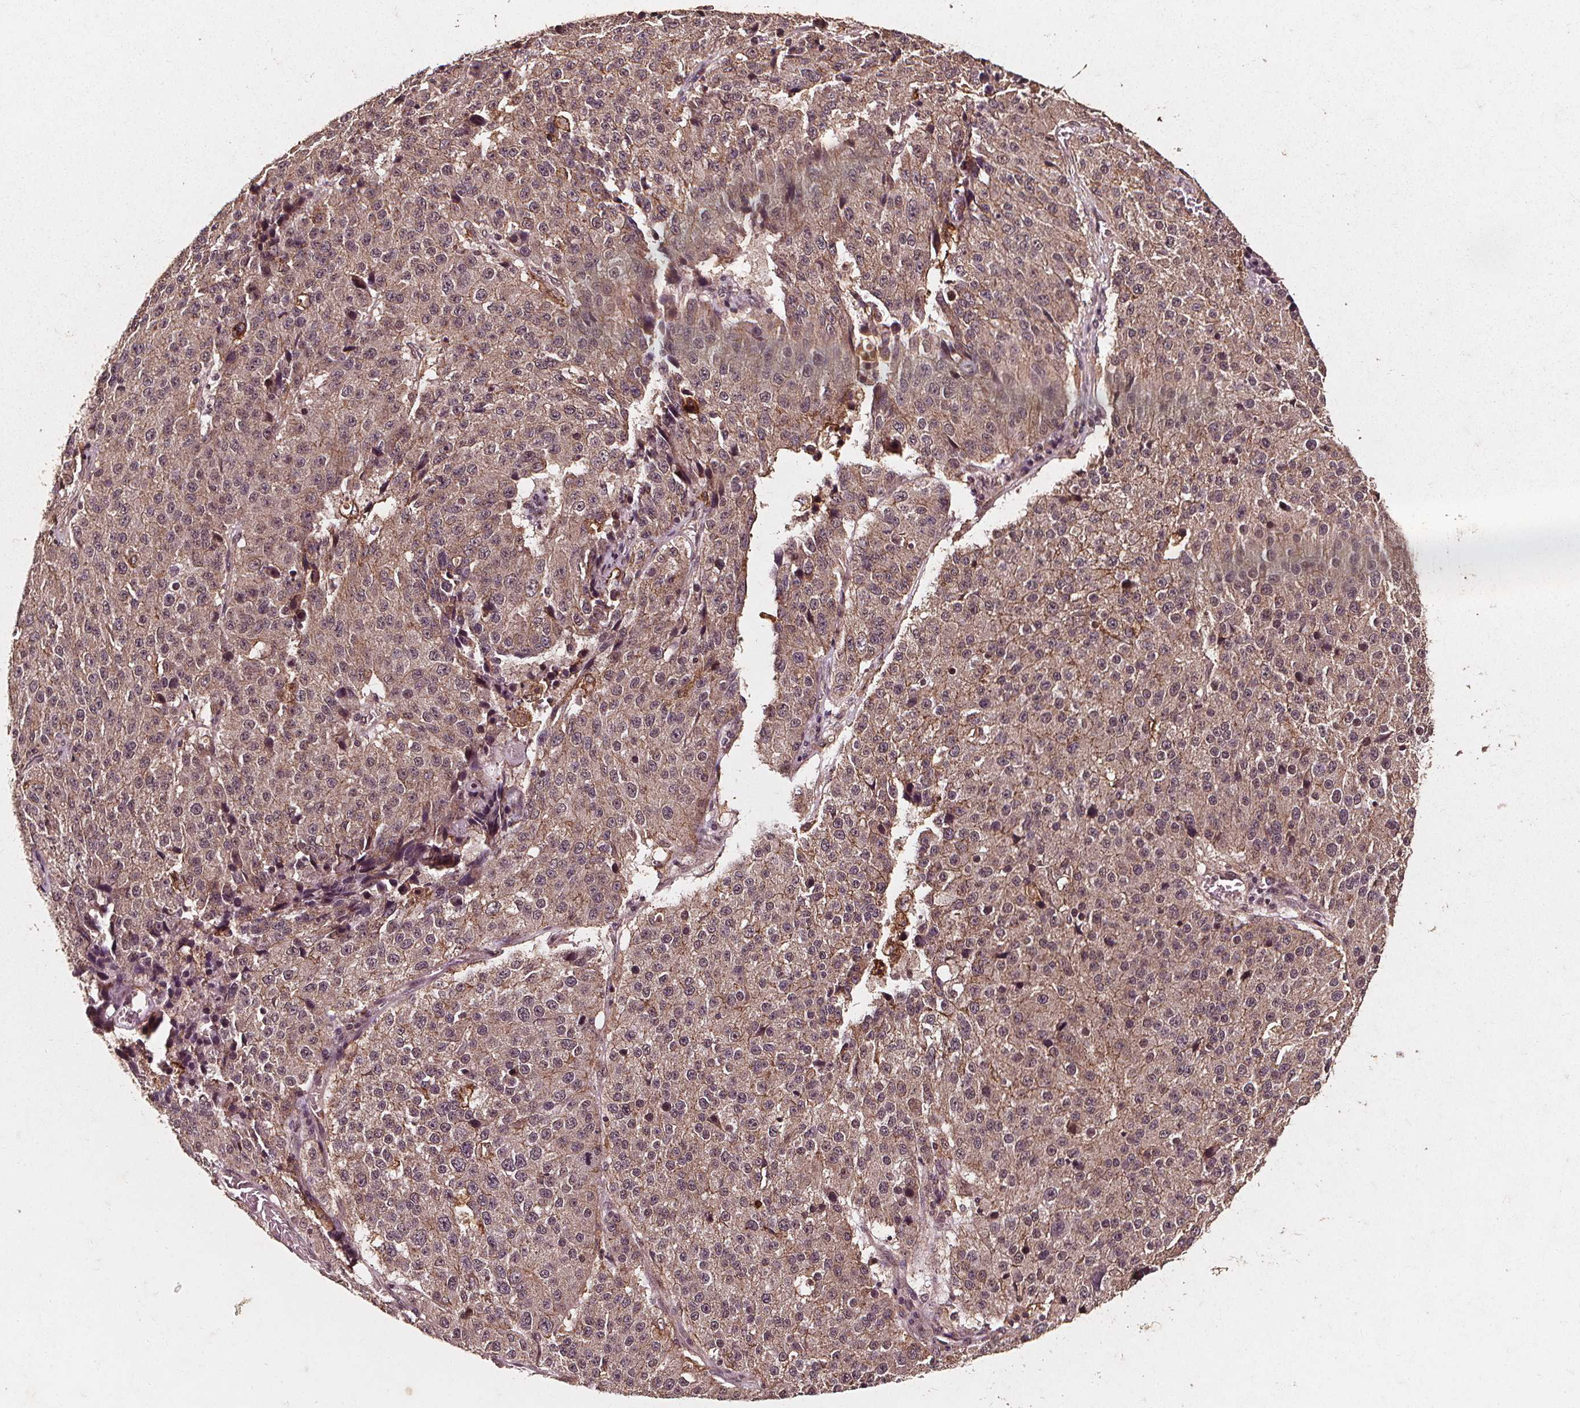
{"staining": {"intensity": "weak", "quantity": "<25%", "location": "cytoplasmic/membranous"}, "tissue": "stomach cancer", "cell_type": "Tumor cells", "image_type": "cancer", "snomed": [{"axis": "morphology", "description": "Adenocarcinoma, NOS"}, {"axis": "topography", "description": "Stomach"}], "caption": "A histopathology image of adenocarcinoma (stomach) stained for a protein reveals no brown staining in tumor cells.", "gene": "ABCA1", "patient": {"sex": "male", "age": 71}}